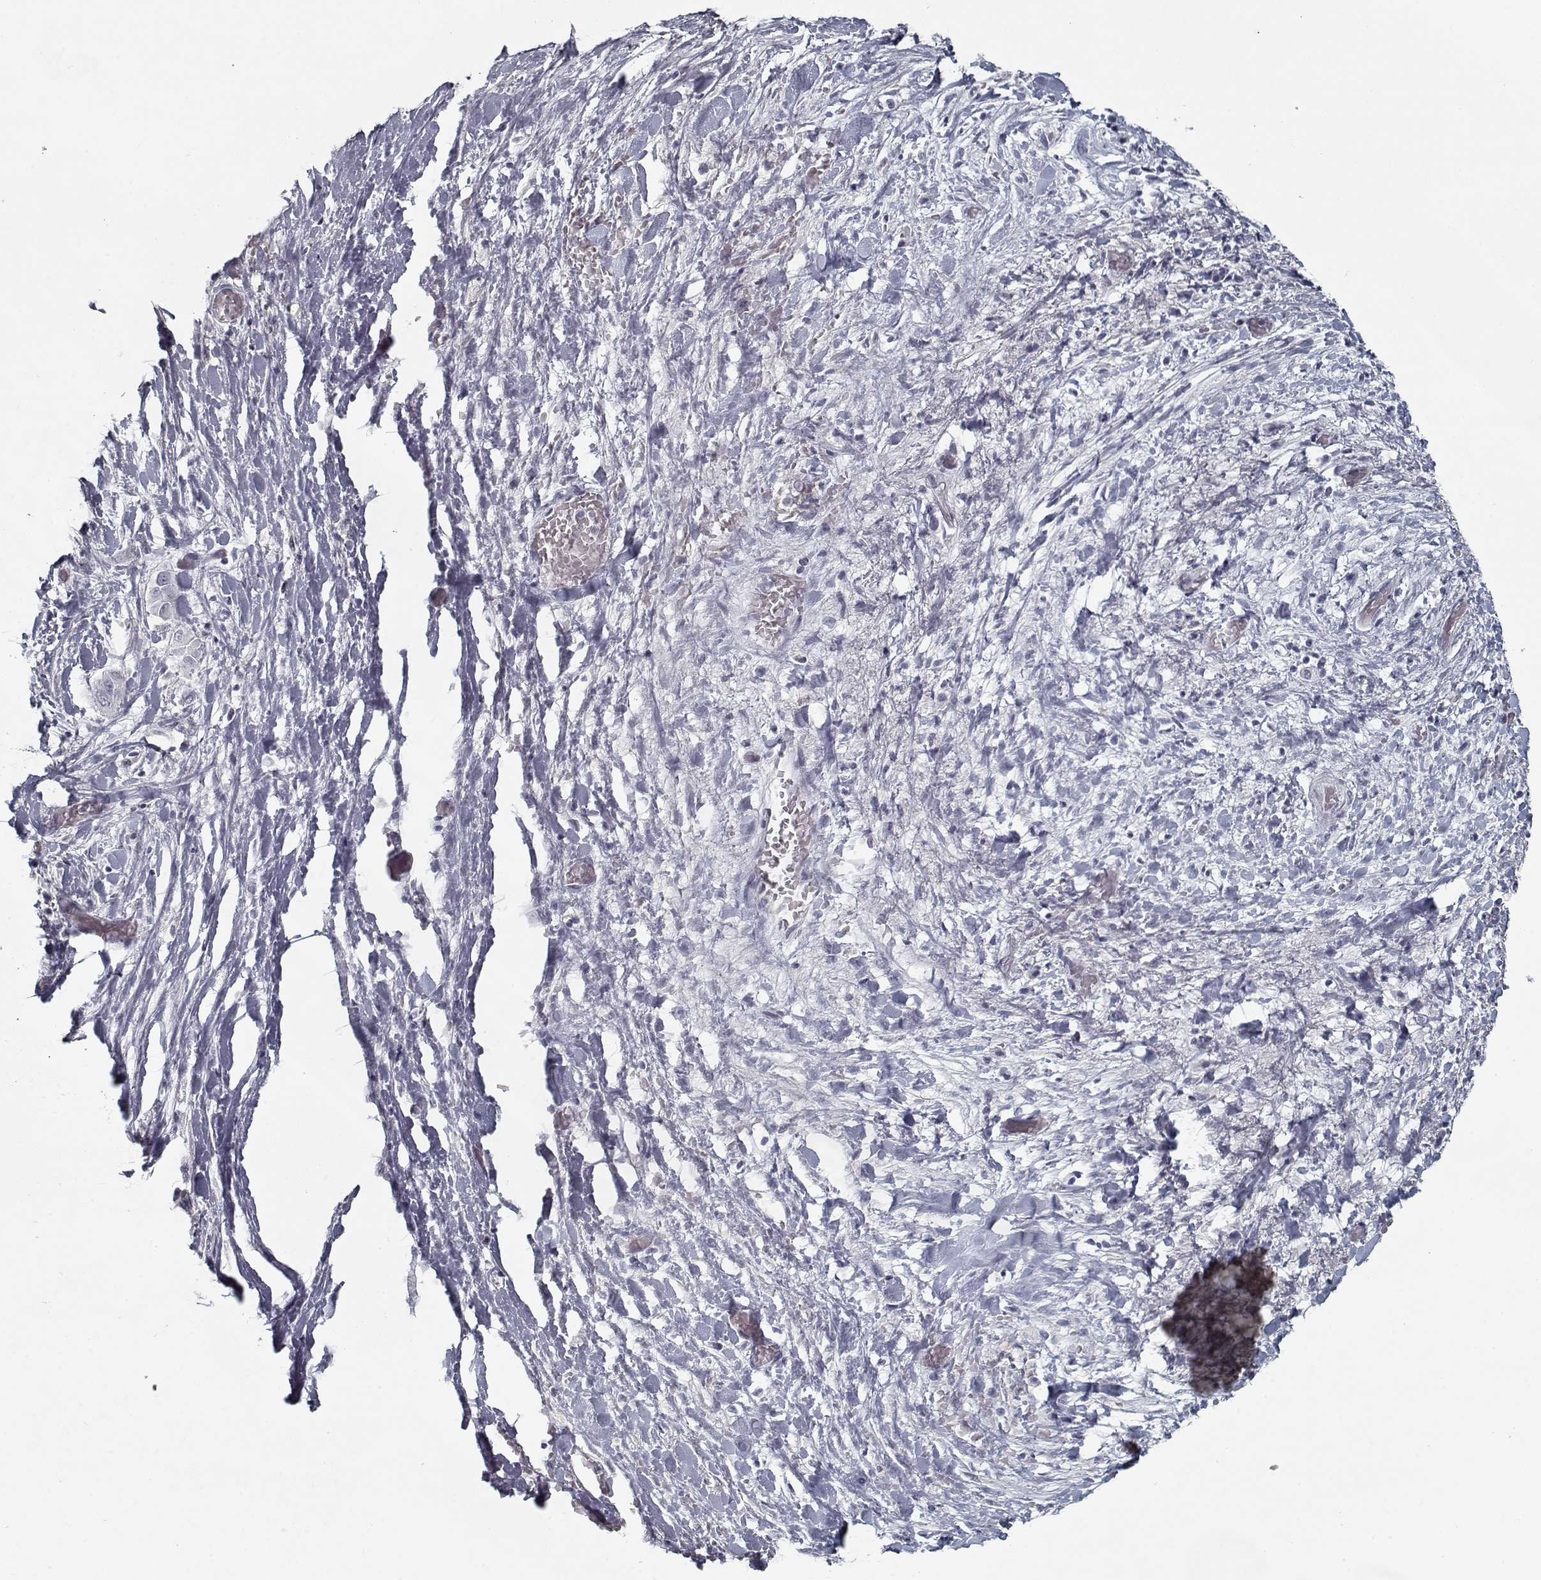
{"staining": {"intensity": "negative", "quantity": "none", "location": "none"}, "tissue": "liver cancer", "cell_type": "Tumor cells", "image_type": "cancer", "snomed": [{"axis": "morphology", "description": "Cholangiocarcinoma"}, {"axis": "topography", "description": "Liver"}], "caption": "Immunohistochemical staining of human liver cancer (cholangiocarcinoma) reveals no significant positivity in tumor cells.", "gene": "GAD2", "patient": {"sex": "female", "age": 52}}